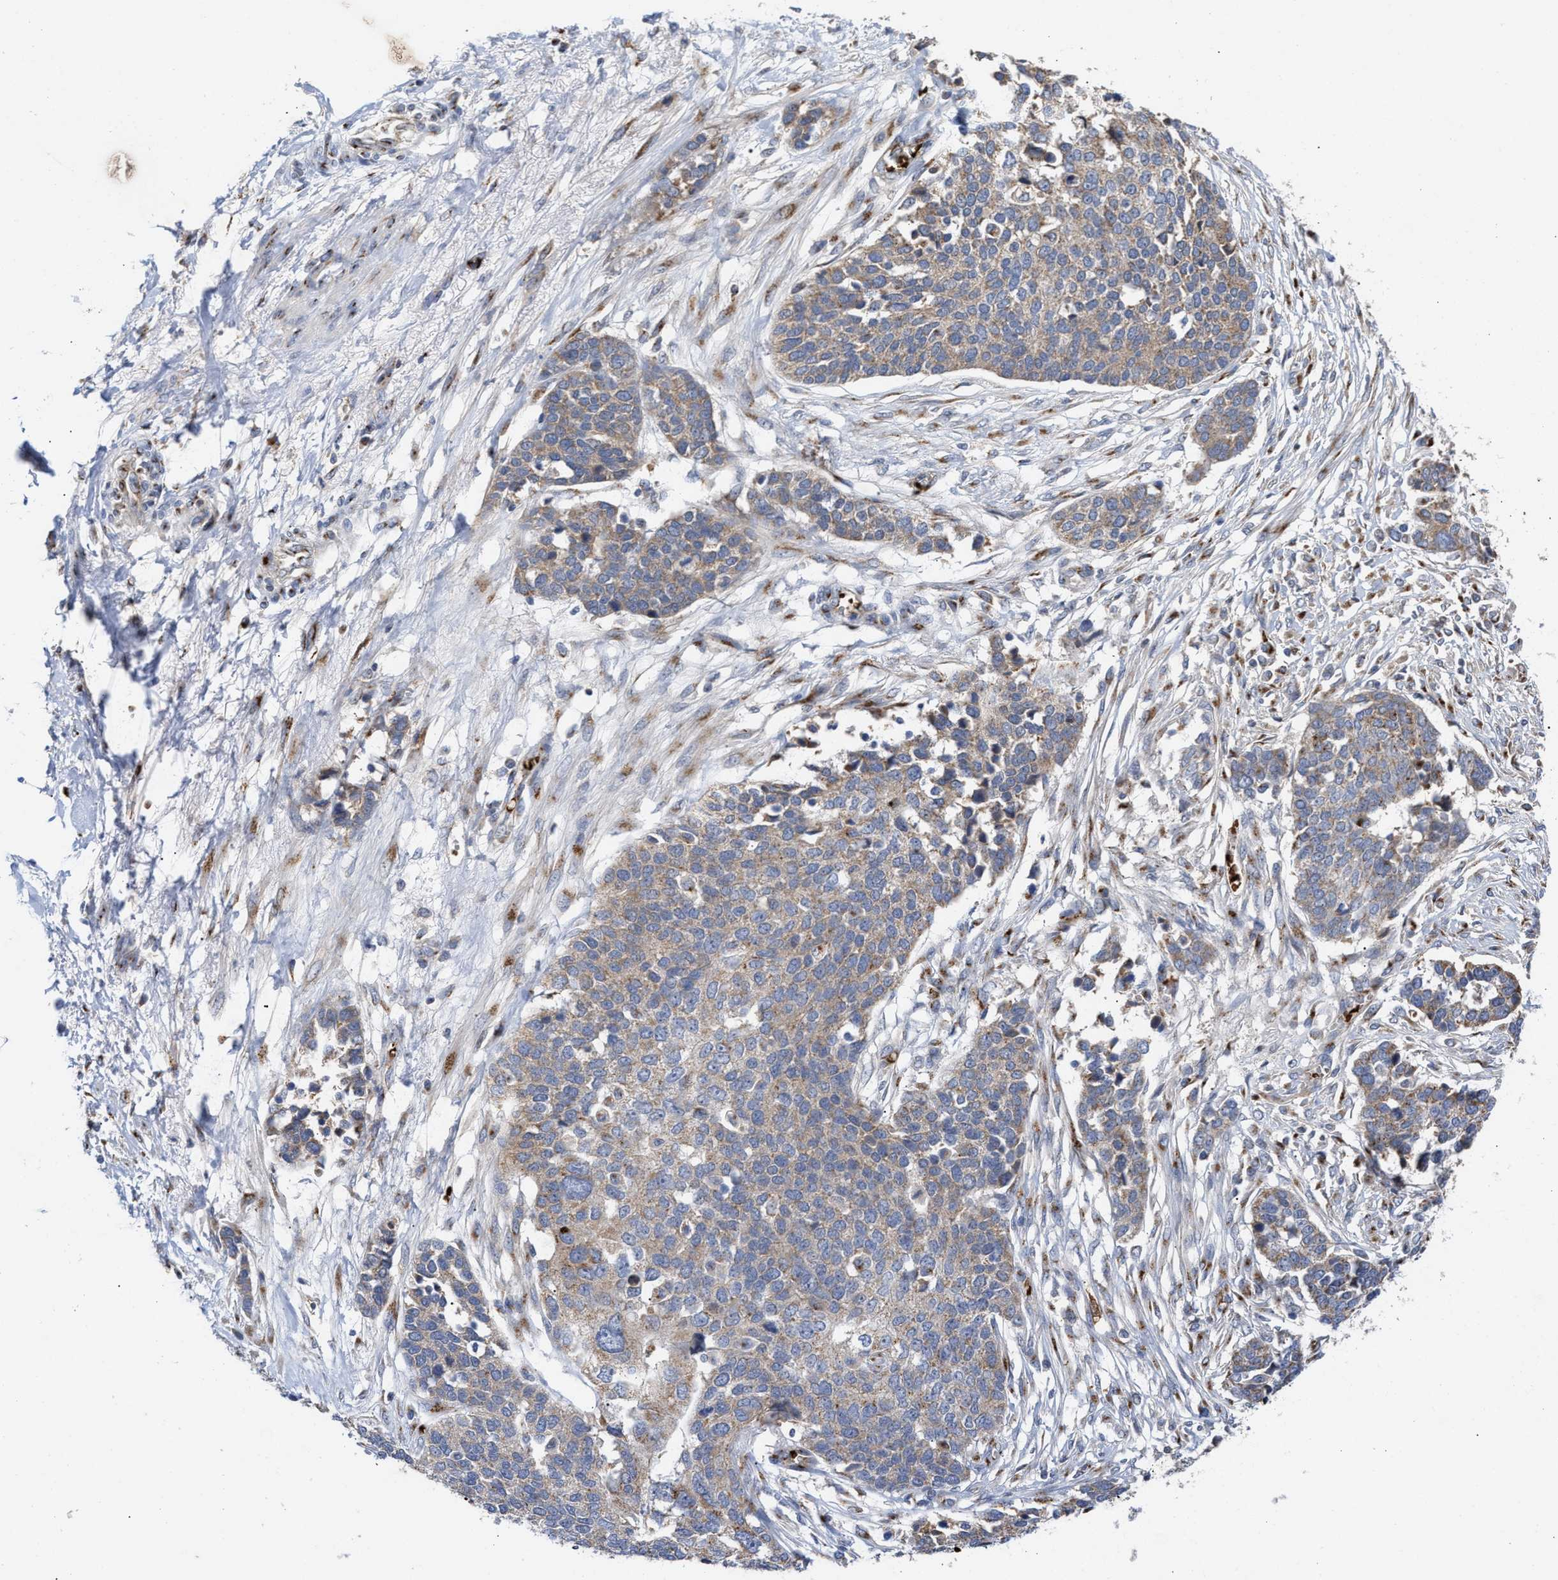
{"staining": {"intensity": "weak", "quantity": ">75%", "location": "cytoplasmic/membranous"}, "tissue": "ovarian cancer", "cell_type": "Tumor cells", "image_type": "cancer", "snomed": [{"axis": "morphology", "description": "Cystadenocarcinoma, serous, NOS"}, {"axis": "topography", "description": "Ovary"}], "caption": "Tumor cells exhibit weak cytoplasmic/membranous expression in approximately >75% of cells in serous cystadenocarcinoma (ovarian).", "gene": "CCL2", "patient": {"sex": "female", "age": 44}}